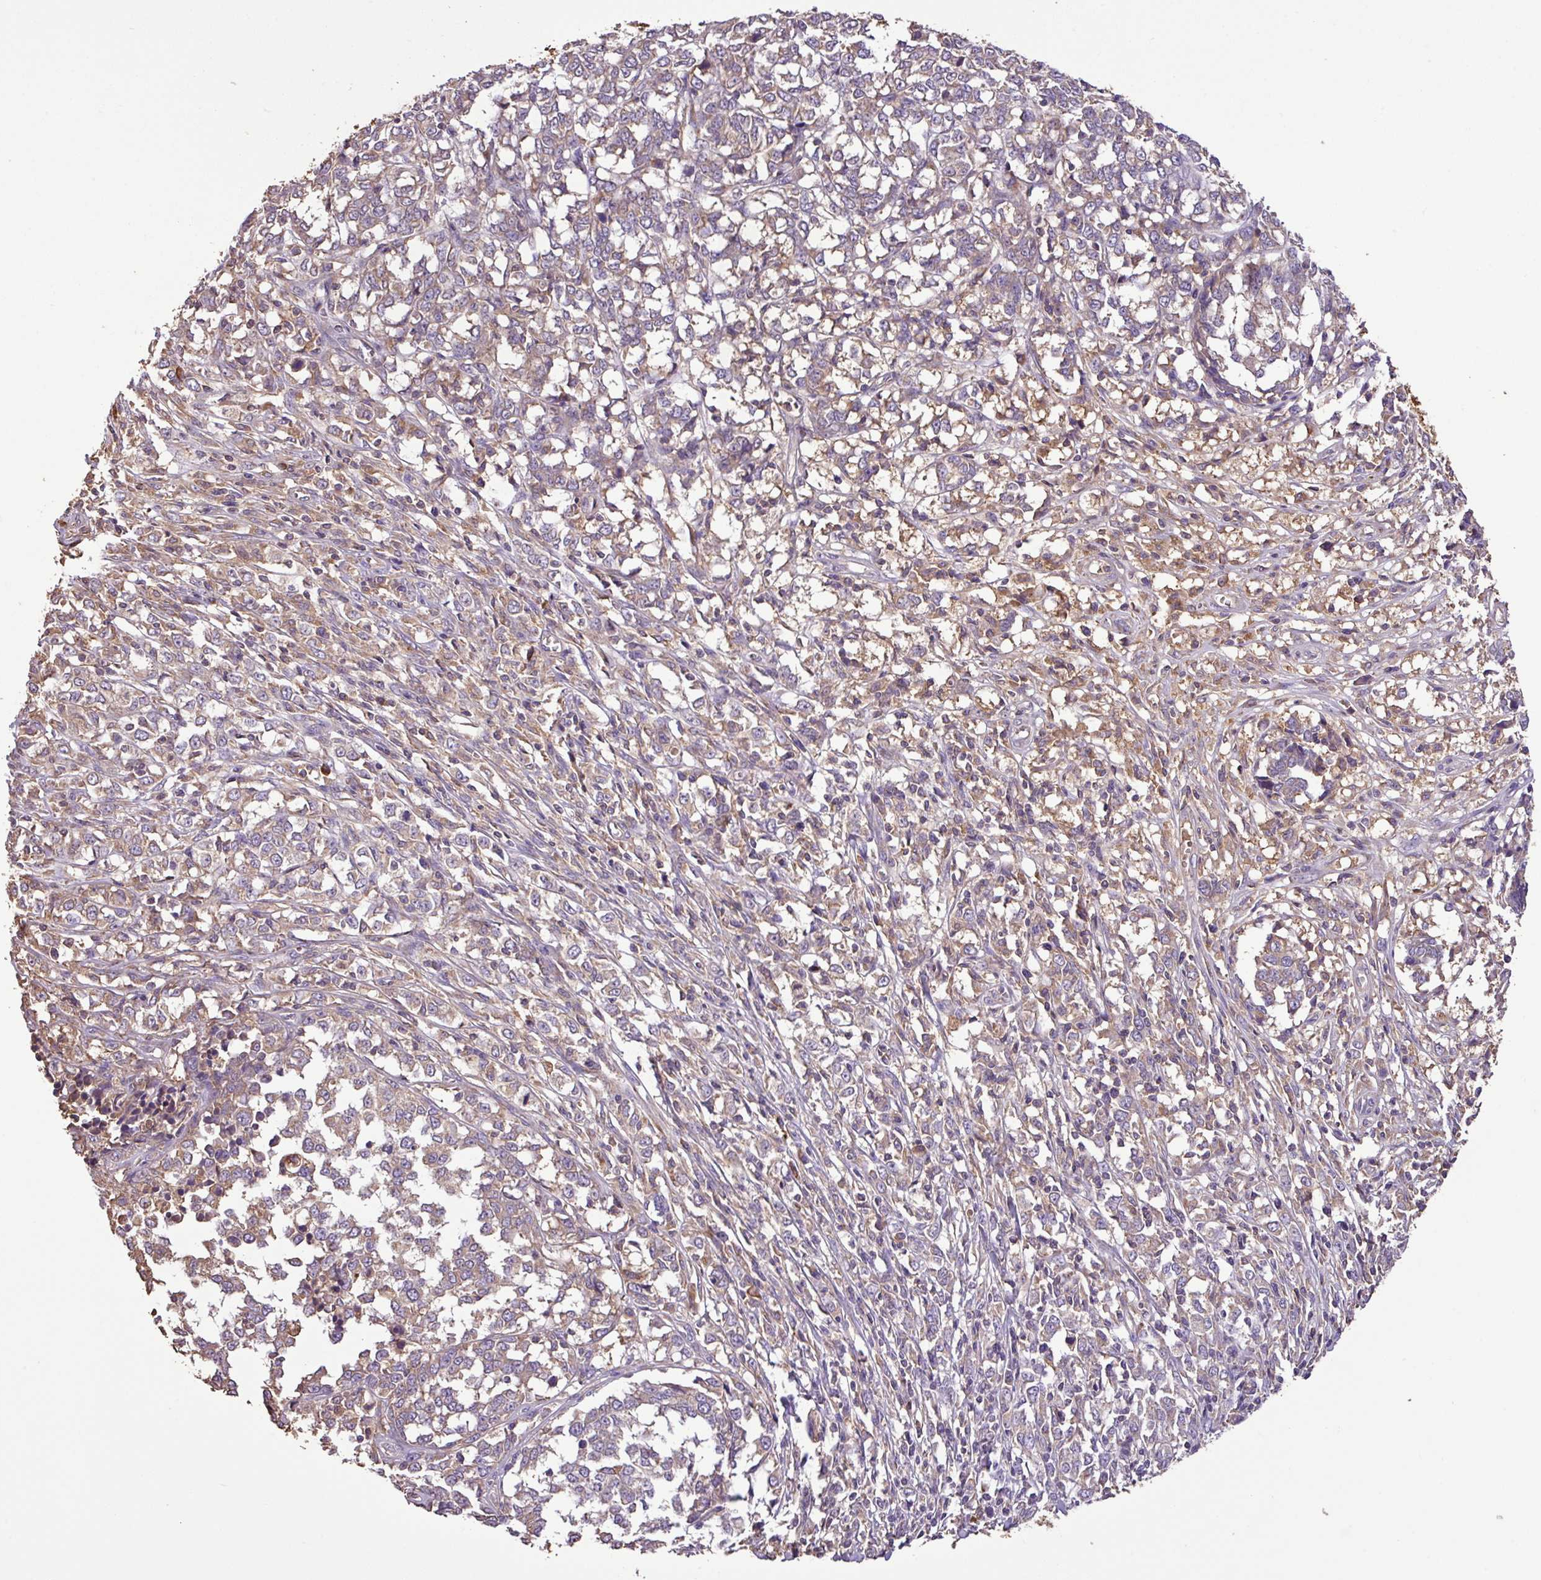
{"staining": {"intensity": "weak", "quantity": ">75%", "location": "cytoplasmic/membranous"}, "tissue": "melanoma", "cell_type": "Tumor cells", "image_type": "cancer", "snomed": [{"axis": "morphology", "description": "Malignant melanoma, NOS"}, {"axis": "topography", "description": "Skin"}], "caption": "Immunohistochemistry micrograph of human malignant melanoma stained for a protein (brown), which exhibits low levels of weak cytoplasmic/membranous staining in approximately >75% of tumor cells.", "gene": "ZNF266", "patient": {"sex": "female", "age": 72}}